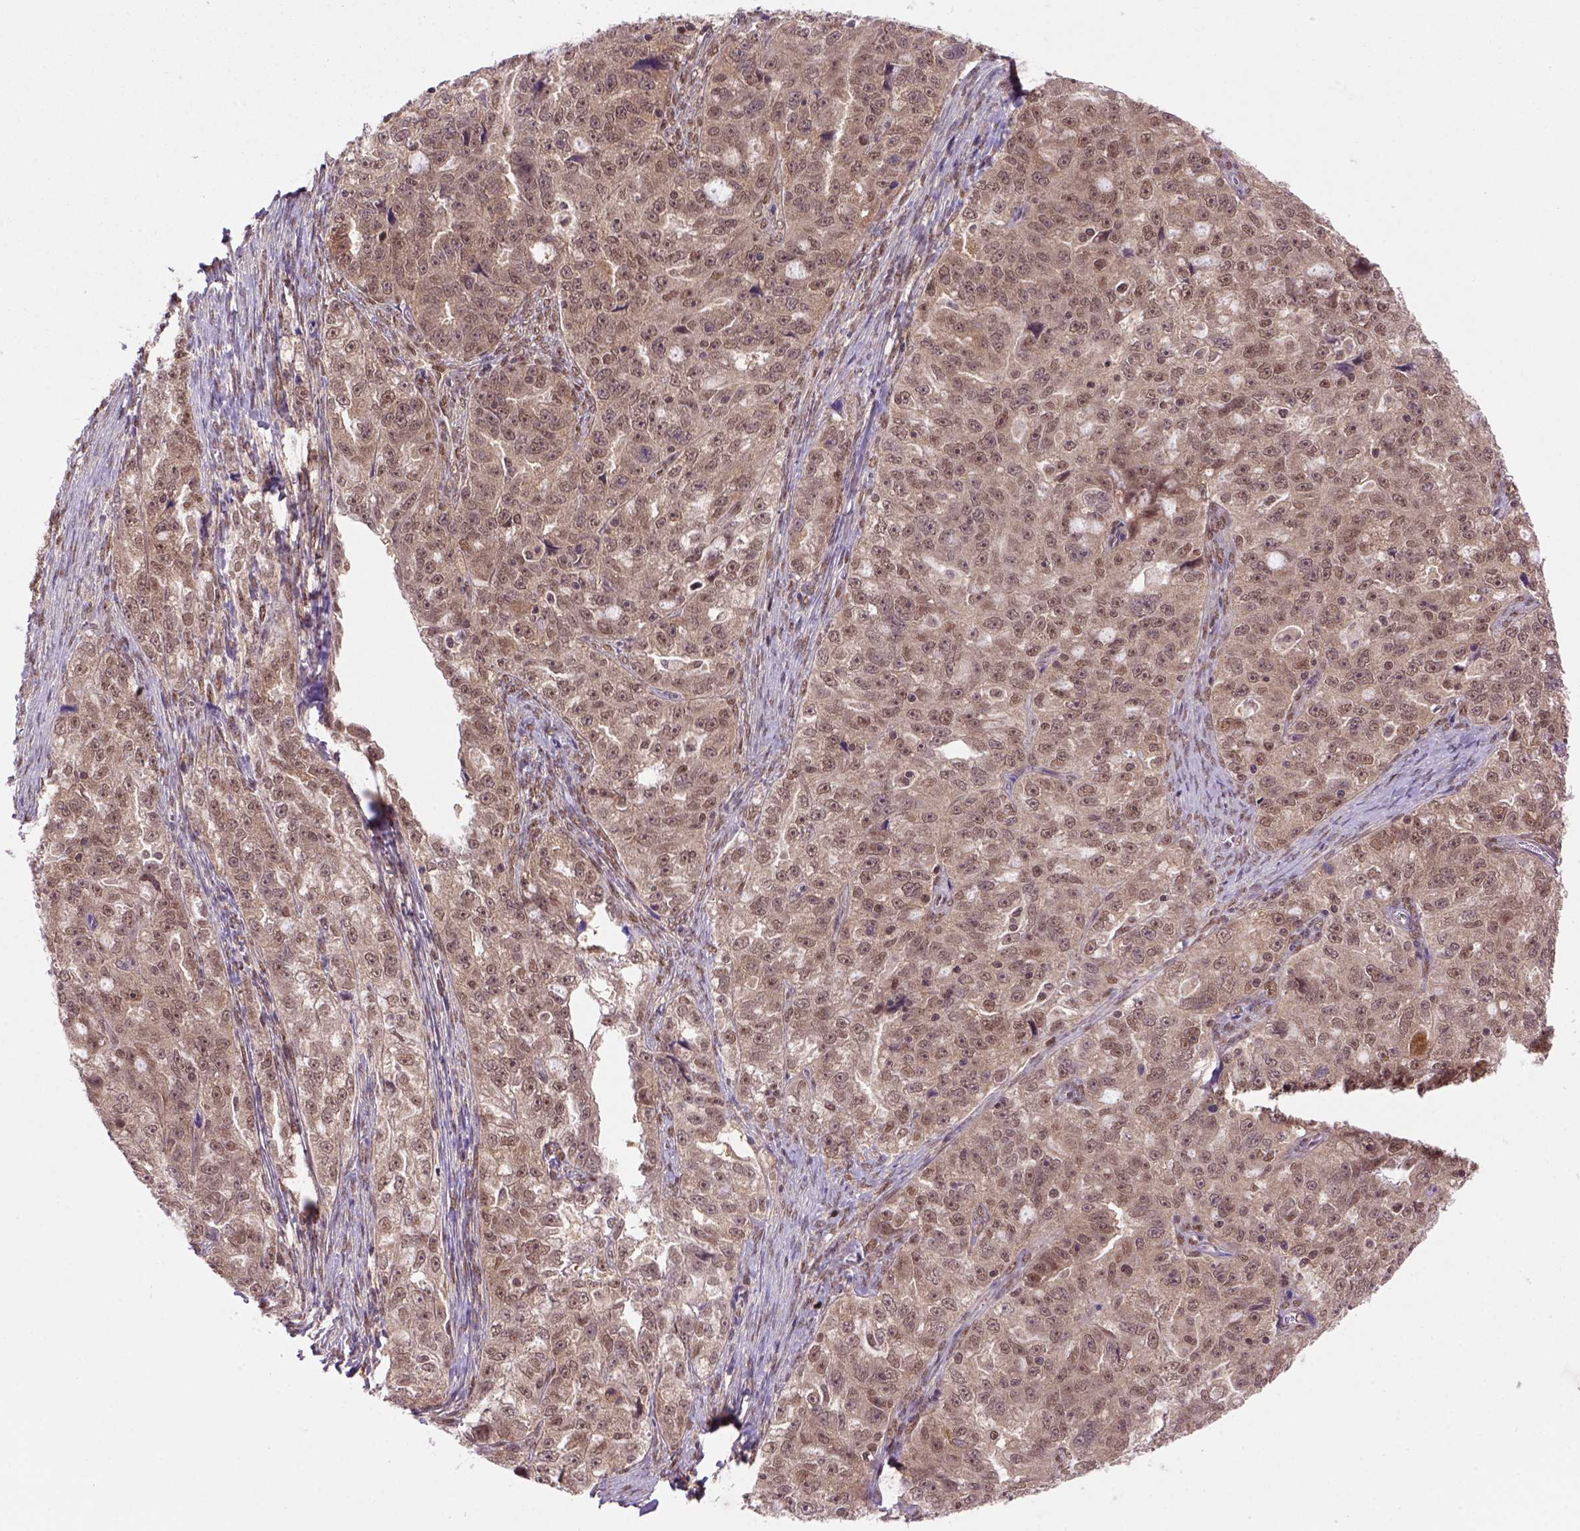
{"staining": {"intensity": "moderate", "quantity": ">75%", "location": "cytoplasmic/membranous,nuclear"}, "tissue": "ovarian cancer", "cell_type": "Tumor cells", "image_type": "cancer", "snomed": [{"axis": "morphology", "description": "Cystadenocarcinoma, serous, NOS"}, {"axis": "topography", "description": "Ovary"}], "caption": "Immunohistochemistry of human ovarian cancer reveals medium levels of moderate cytoplasmic/membranous and nuclear positivity in approximately >75% of tumor cells.", "gene": "PSMC2", "patient": {"sex": "female", "age": 51}}